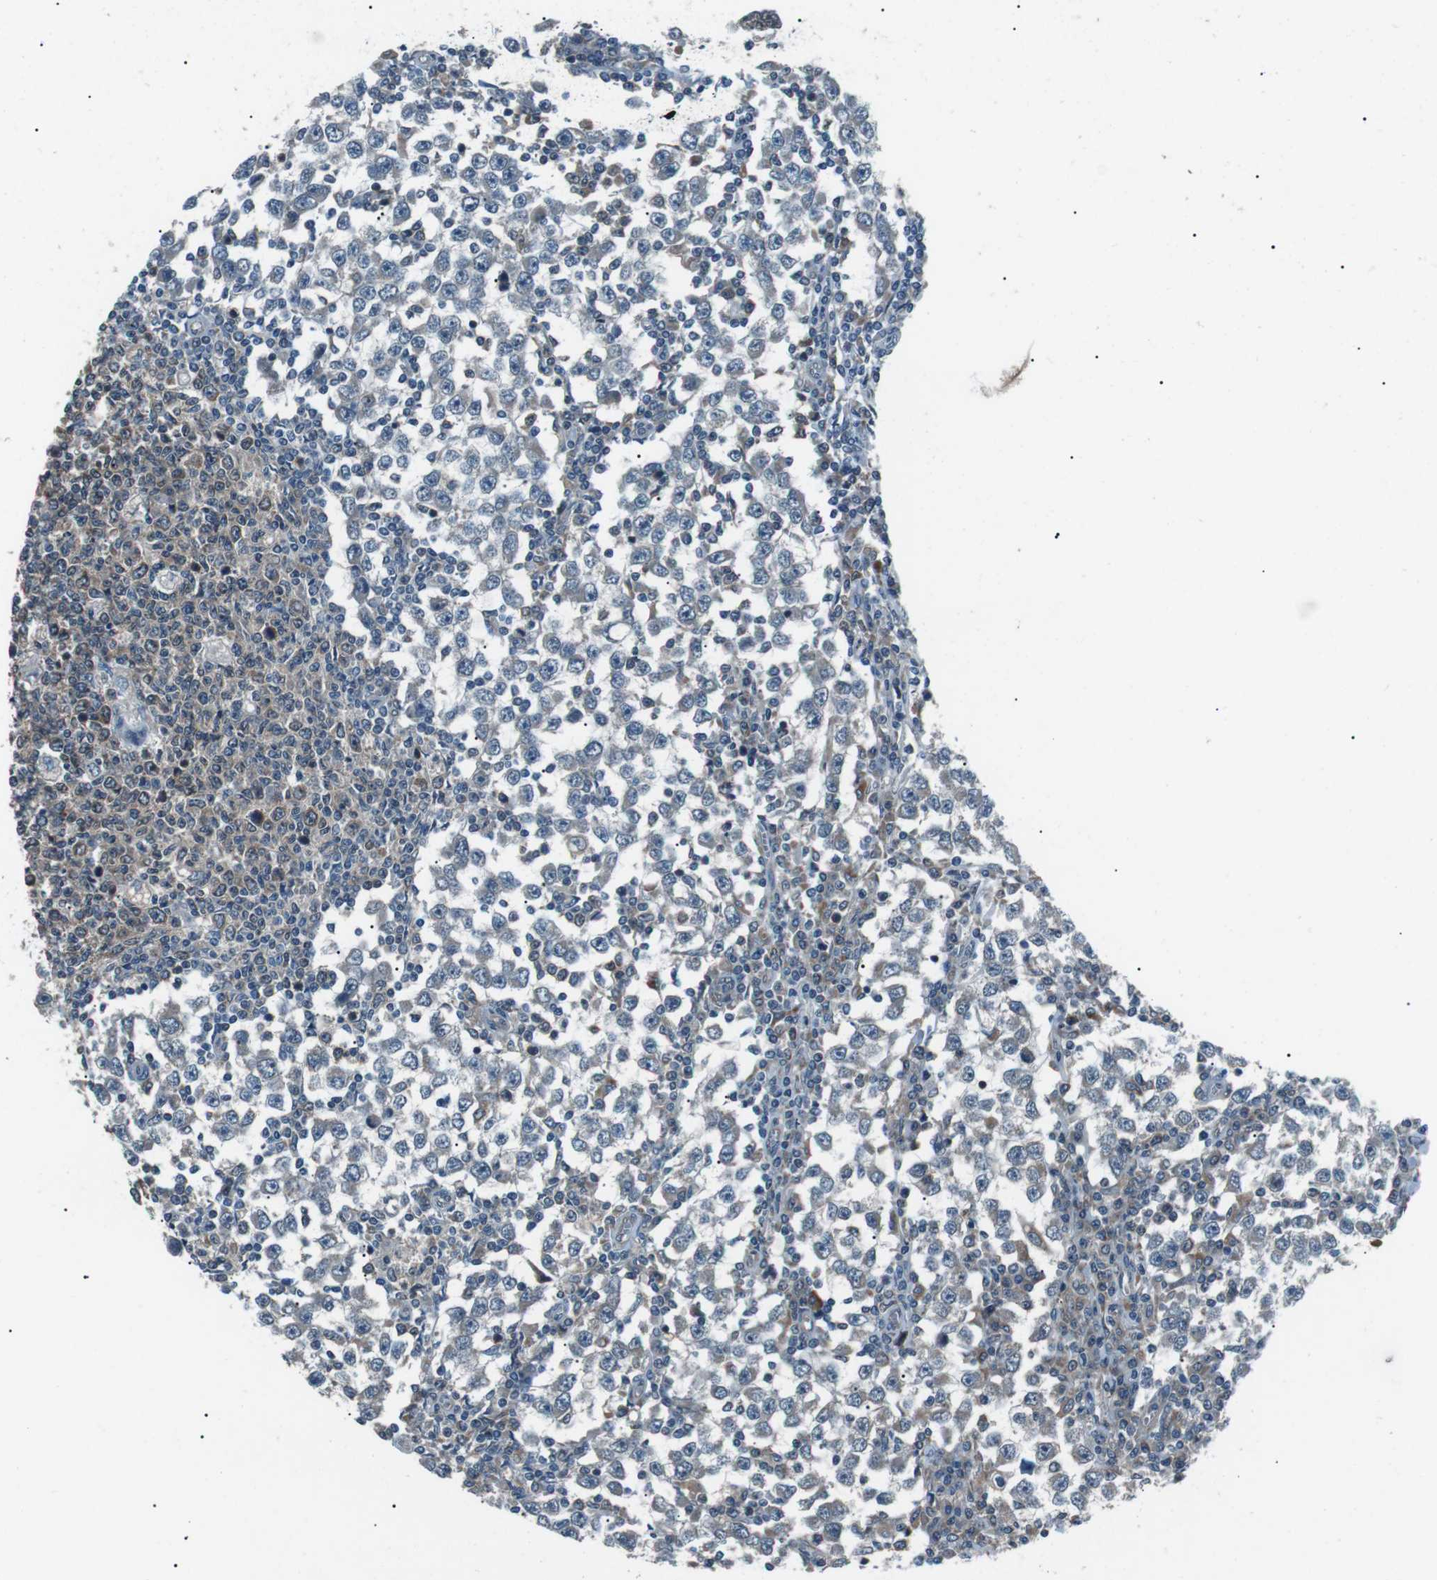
{"staining": {"intensity": "negative", "quantity": "none", "location": "none"}, "tissue": "testis cancer", "cell_type": "Tumor cells", "image_type": "cancer", "snomed": [{"axis": "morphology", "description": "Seminoma, NOS"}, {"axis": "topography", "description": "Testis"}], "caption": "DAB immunohistochemical staining of human seminoma (testis) demonstrates no significant positivity in tumor cells. (DAB (3,3'-diaminobenzidine) IHC visualized using brightfield microscopy, high magnification).", "gene": "LRIG2", "patient": {"sex": "male", "age": 65}}